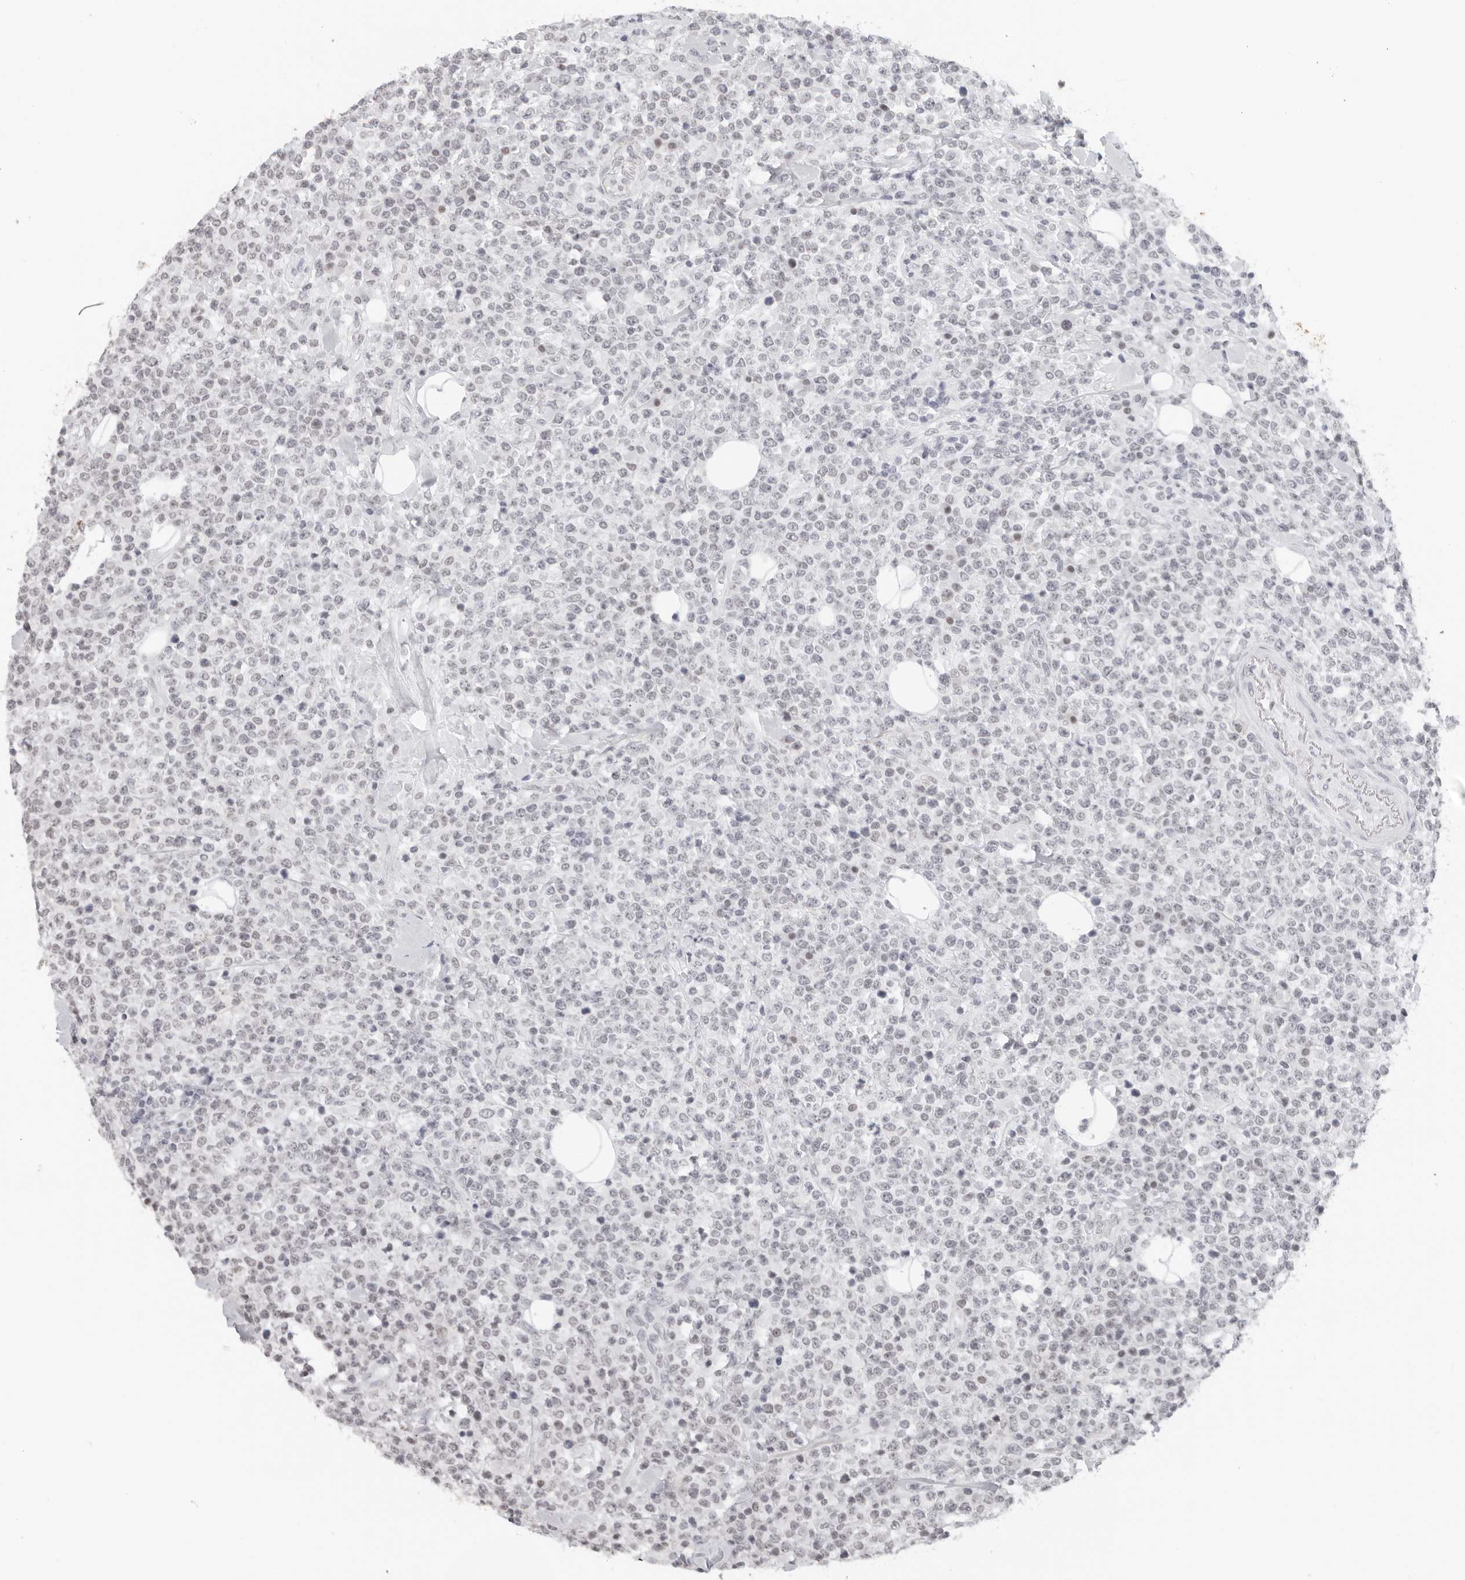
{"staining": {"intensity": "negative", "quantity": "none", "location": "none"}, "tissue": "lymphoma", "cell_type": "Tumor cells", "image_type": "cancer", "snomed": [{"axis": "morphology", "description": "Malignant lymphoma, non-Hodgkin's type, High grade"}, {"axis": "topography", "description": "Colon"}], "caption": "This is an immunohistochemistry histopathology image of human high-grade malignant lymphoma, non-Hodgkin's type. There is no staining in tumor cells.", "gene": "FLG2", "patient": {"sex": "female", "age": 53}}